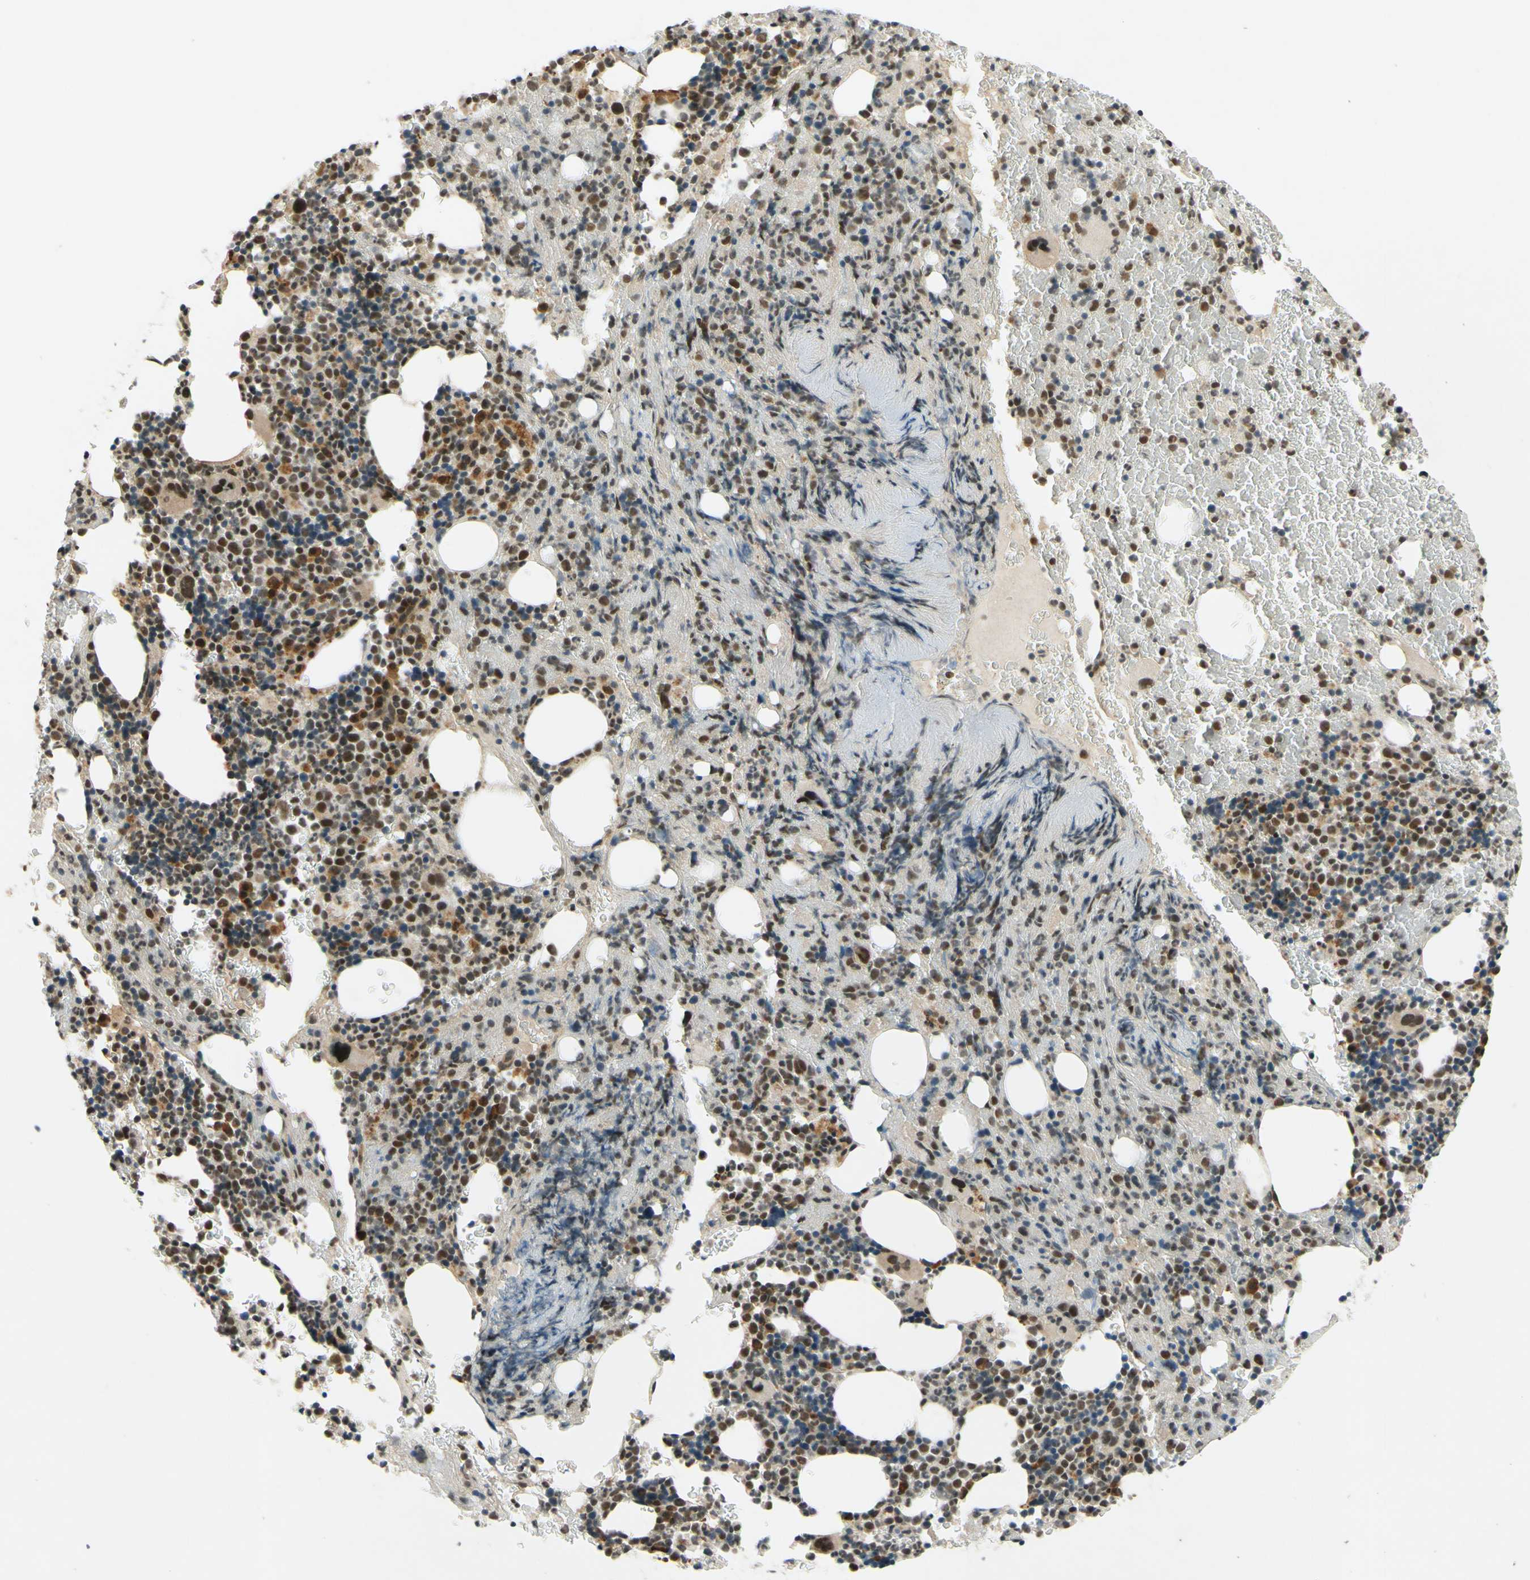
{"staining": {"intensity": "moderate", "quantity": "25%-75%", "location": "nuclear"}, "tissue": "bone marrow", "cell_type": "Hematopoietic cells", "image_type": "normal", "snomed": [{"axis": "morphology", "description": "Normal tissue, NOS"}, {"axis": "morphology", "description": "Inflammation, NOS"}, {"axis": "topography", "description": "Bone marrow"}], "caption": "Protein analysis of normal bone marrow reveals moderate nuclear expression in about 25%-75% of hematopoietic cells.", "gene": "SMARCB1", "patient": {"sex": "male", "age": 72}}